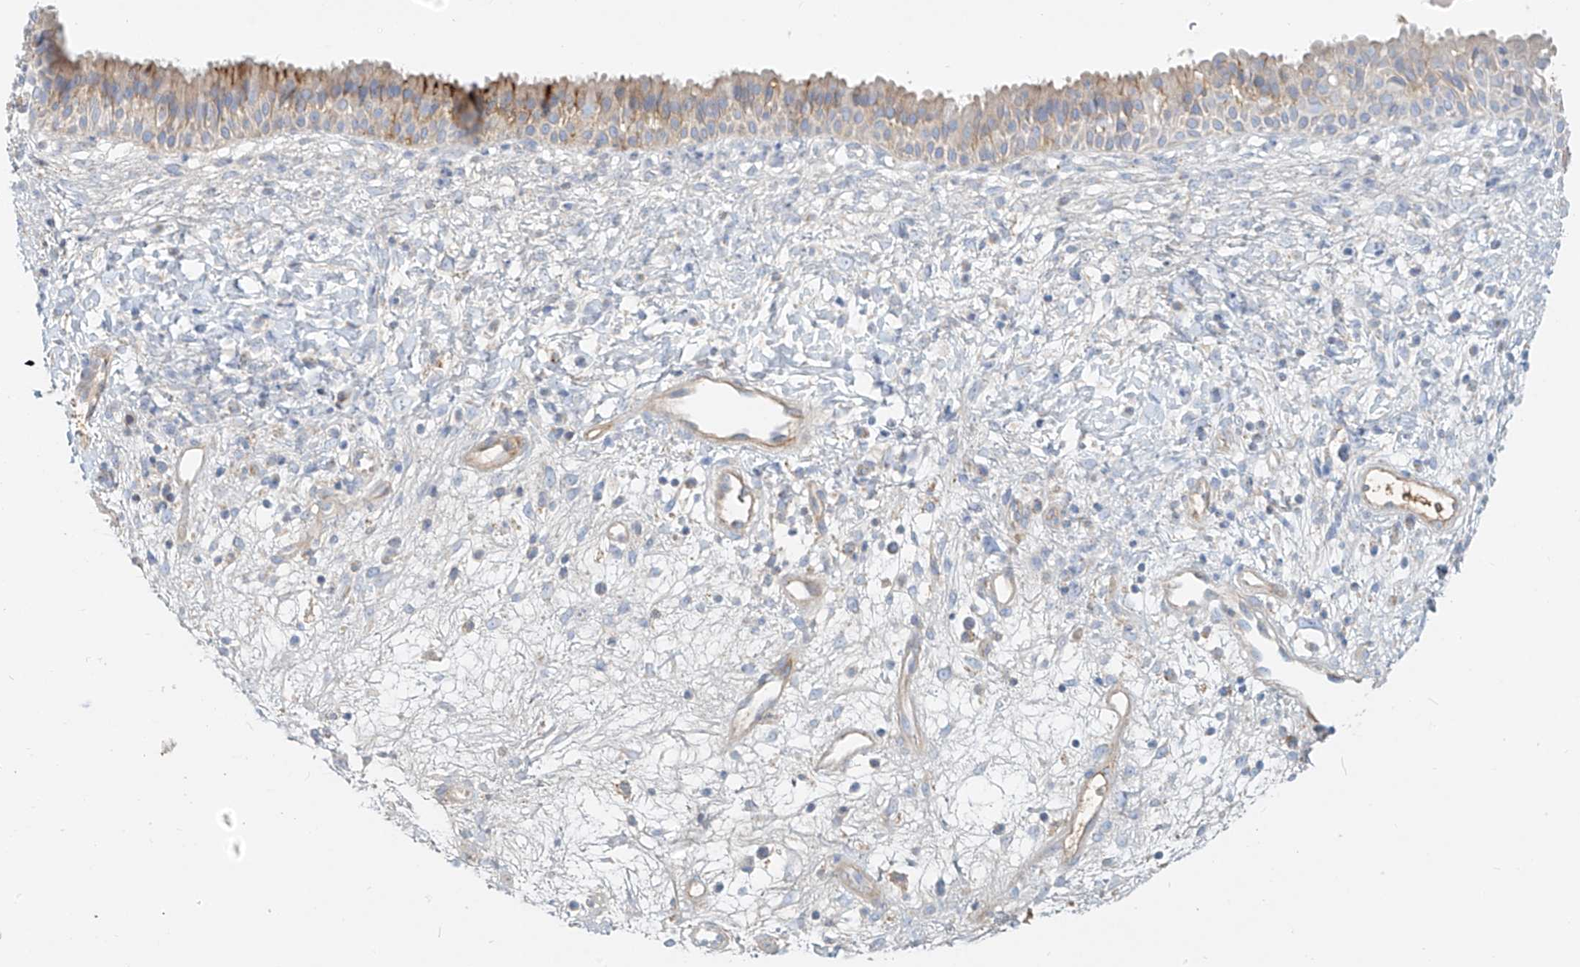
{"staining": {"intensity": "moderate", "quantity": "<25%", "location": "cytoplasmic/membranous"}, "tissue": "nasopharynx", "cell_type": "Respiratory epithelial cells", "image_type": "normal", "snomed": [{"axis": "morphology", "description": "Normal tissue, NOS"}, {"axis": "topography", "description": "Nasopharynx"}], "caption": "Nasopharynx stained for a protein reveals moderate cytoplasmic/membranous positivity in respiratory epithelial cells. Using DAB (3,3'-diaminobenzidine) (brown) and hematoxylin (blue) stains, captured at high magnification using brightfield microscopy.", "gene": "OCSTAMP", "patient": {"sex": "male", "age": 22}}